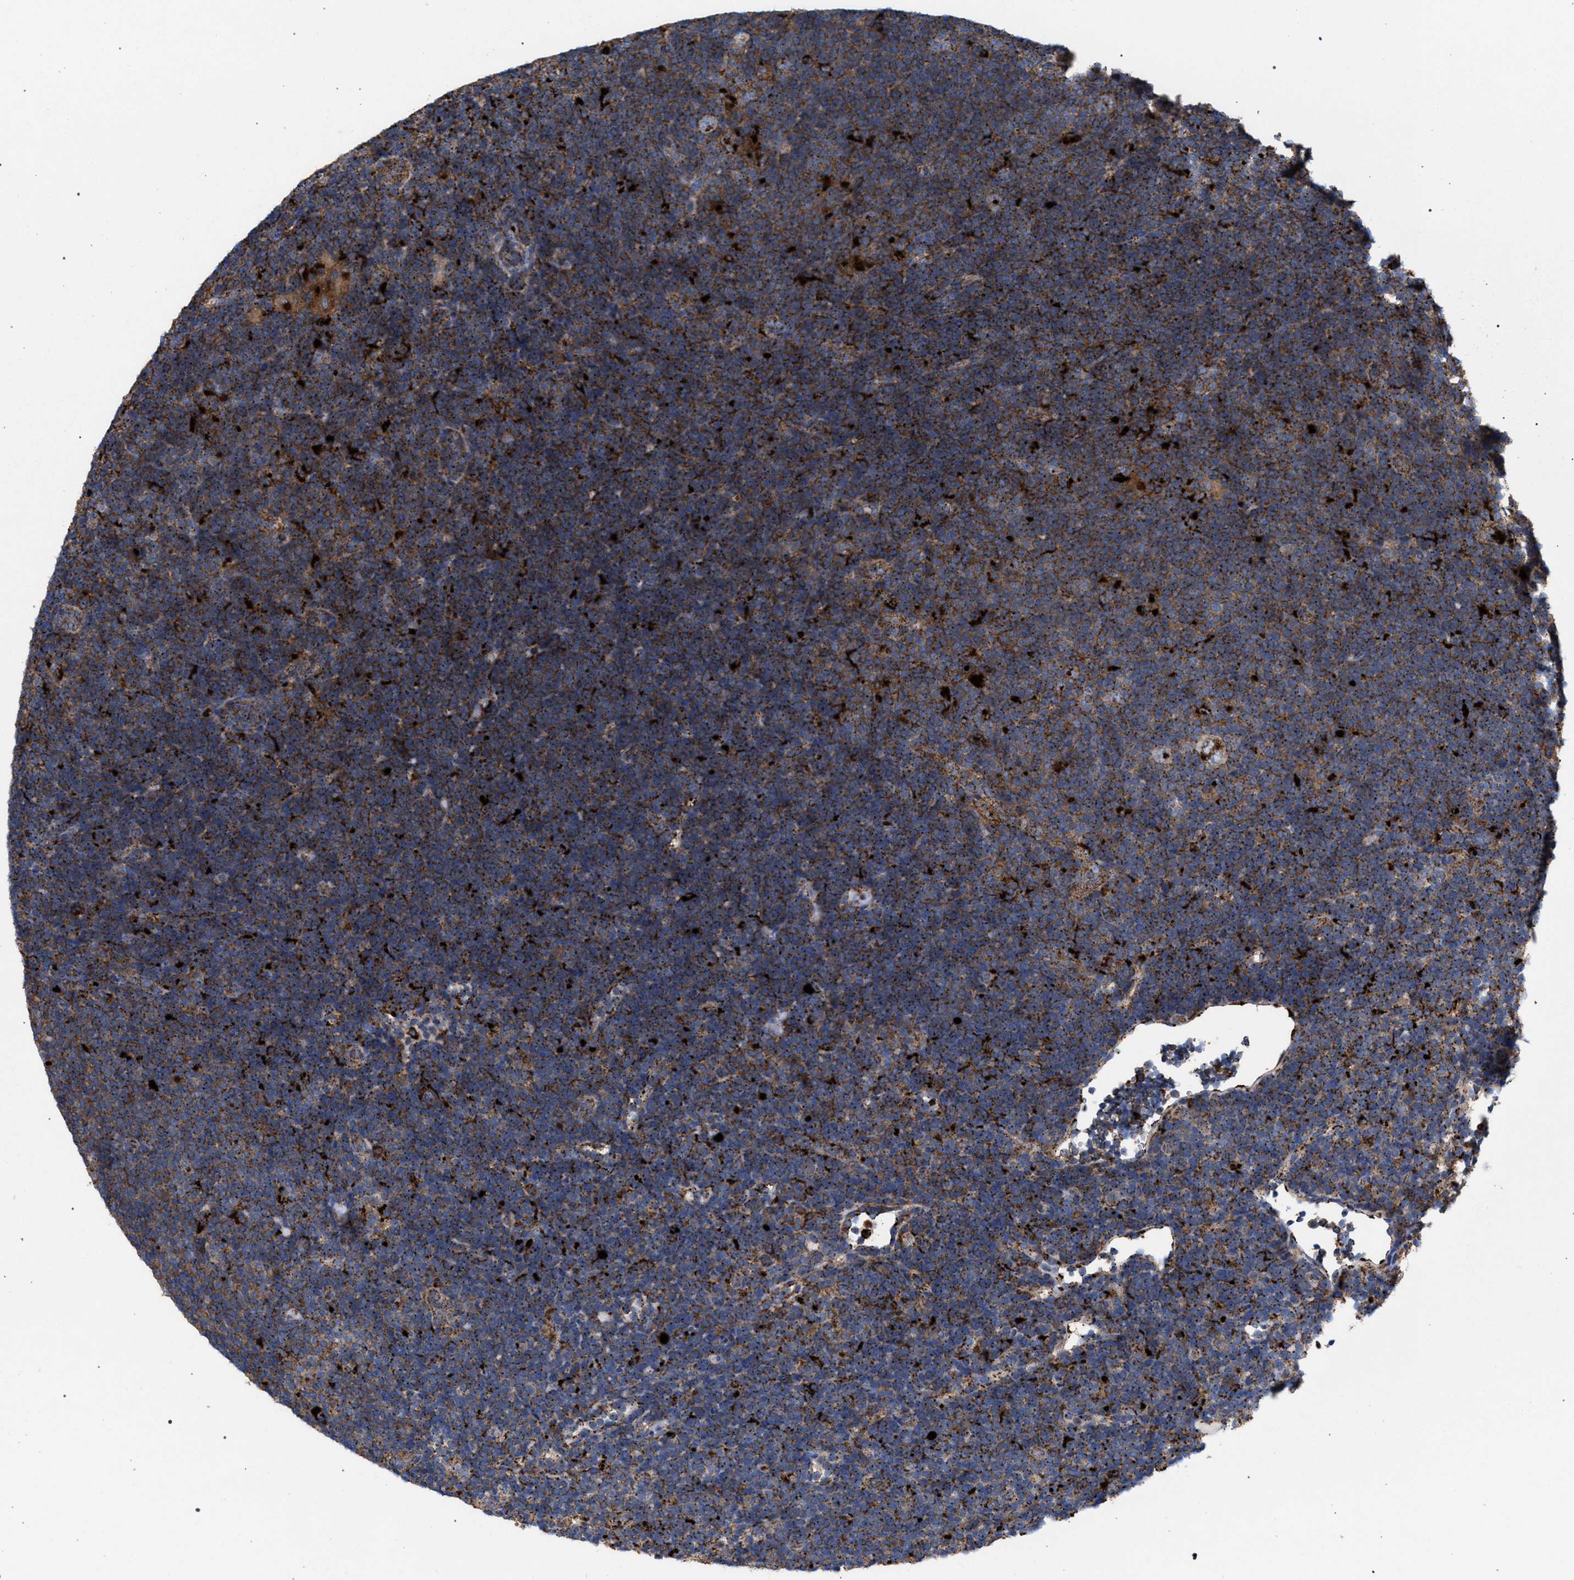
{"staining": {"intensity": "strong", "quantity": ">75%", "location": "cytoplasmic/membranous"}, "tissue": "lymphoma", "cell_type": "Tumor cells", "image_type": "cancer", "snomed": [{"axis": "morphology", "description": "Hodgkin's disease, NOS"}, {"axis": "topography", "description": "Lymph node"}], "caption": "Human lymphoma stained with a brown dye shows strong cytoplasmic/membranous positive positivity in about >75% of tumor cells.", "gene": "PPT1", "patient": {"sex": "female", "age": 57}}